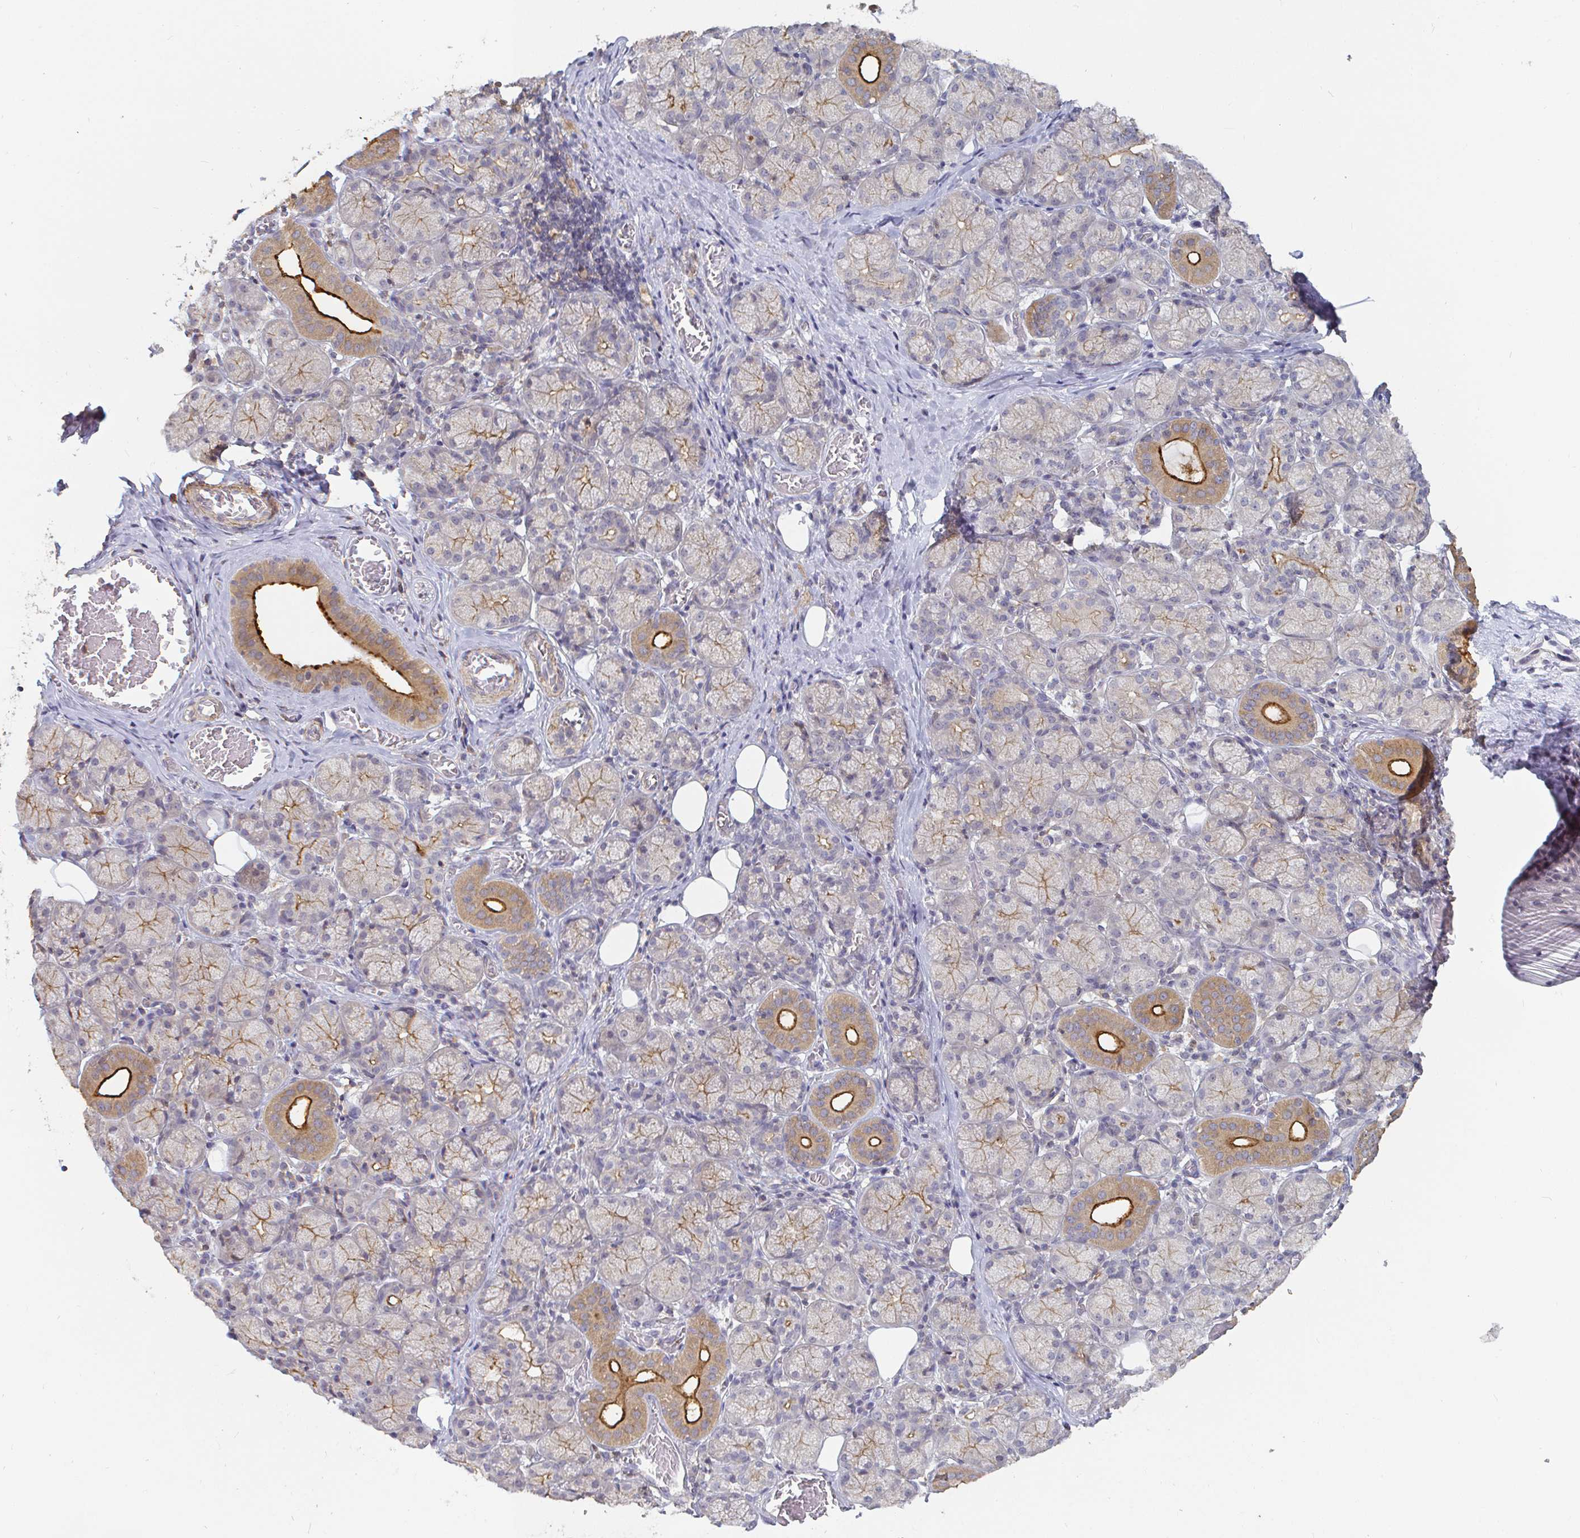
{"staining": {"intensity": "strong", "quantity": "25%-75%", "location": "cytoplasmic/membranous"}, "tissue": "salivary gland", "cell_type": "Glandular cells", "image_type": "normal", "snomed": [{"axis": "morphology", "description": "Normal tissue, NOS"}, {"axis": "topography", "description": "Salivary gland"}, {"axis": "topography", "description": "Peripheral nerve tissue"}], "caption": "This image displays benign salivary gland stained with IHC to label a protein in brown. The cytoplasmic/membranous of glandular cells show strong positivity for the protein. Nuclei are counter-stained blue.", "gene": "CDH18", "patient": {"sex": "female", "age": 24}}